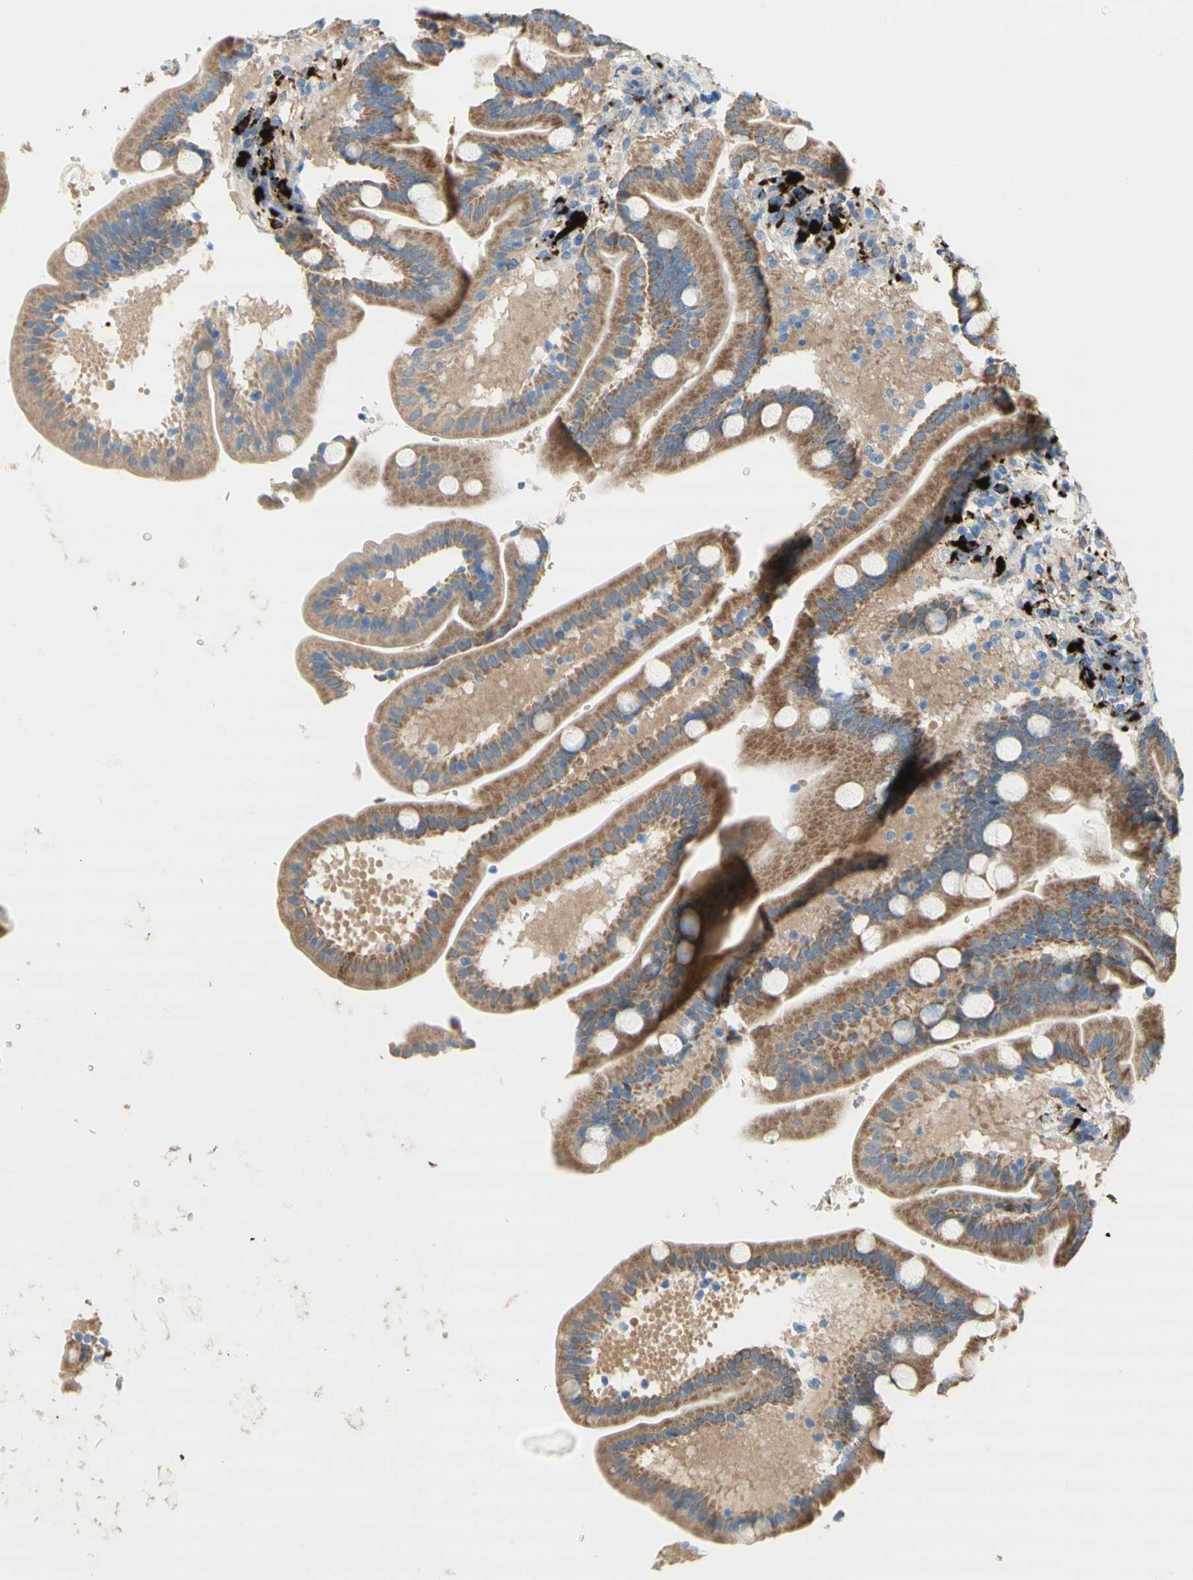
{"staining": {"intensity": "moderate", "quantity": ">75%", "location": "cytoplasmic/membranous"}, "tissue": "duodenum", "cell_type": "Glandular cells", "image_type": "normal", "snomed": [{"axis": "morphology", "description": "Normal tissue, NOS"}, {"axis": "topography", "description": "Duodenum"}], "caption": "This histopathology image demonstrates IHC staining of normal human duodenum, with medium moderate cytoplasmic/membranous staining in approximately >75% of glandular cells.", "gene": "URB2", "patient": {"sex": "male", "age": 54}}